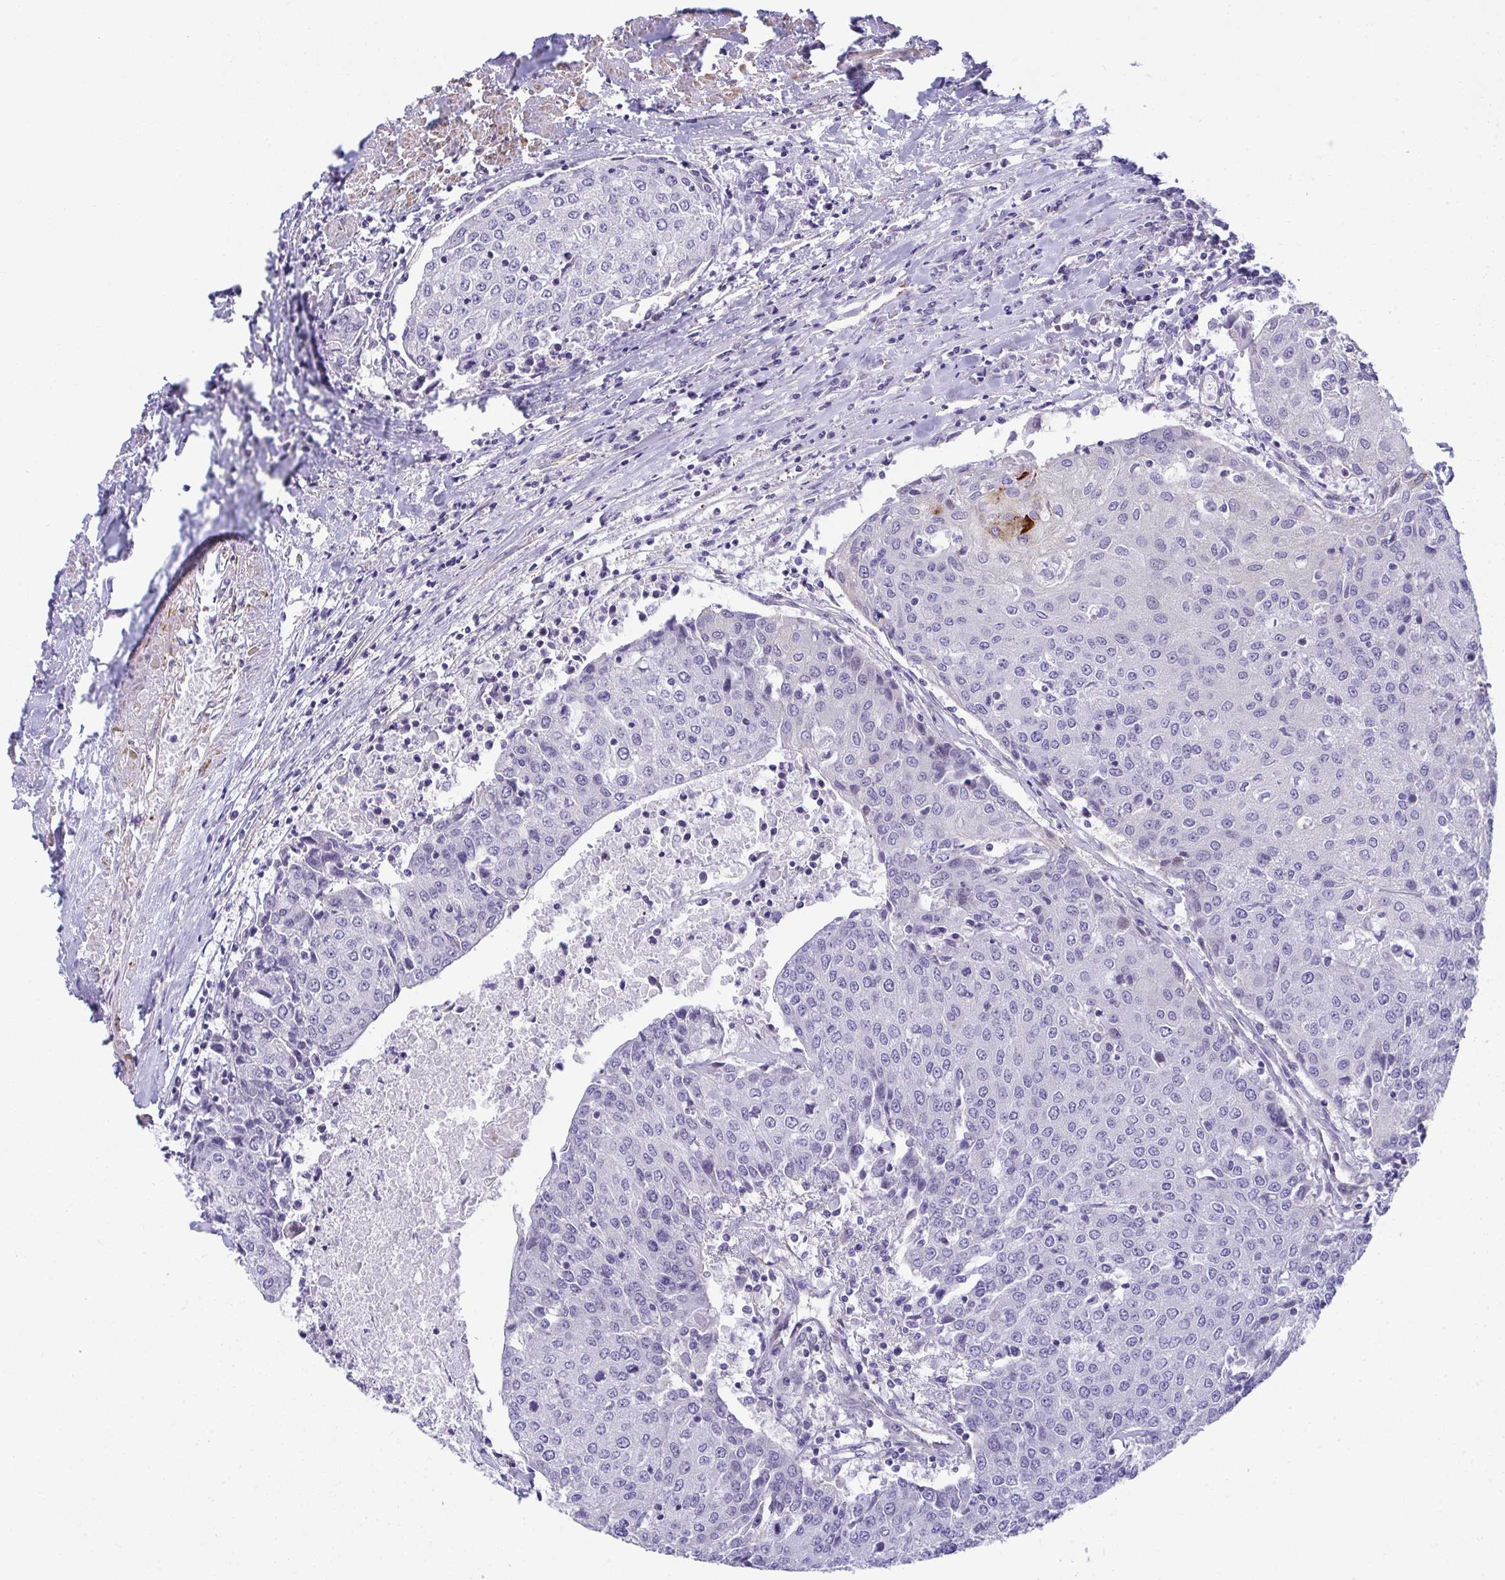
{"staining": {"intensity": "negative", "quantity": "none", "location": "none"}, "tissue": "urothelial cancer", "cell_type": "Tumor cells", "image_type": "cancer", "snomed": [{"axis": "morphology", "description": "Urothelial carcinoma, High grade"}, {"axis": "topography", "description": "Urinary bladder"}], "caption": "Tumor cells are negative for protein expression in human urothelial carcinoma (high-grade).", "gene": "MYL12A", "patient": {"sex": "female", "age": 85}}